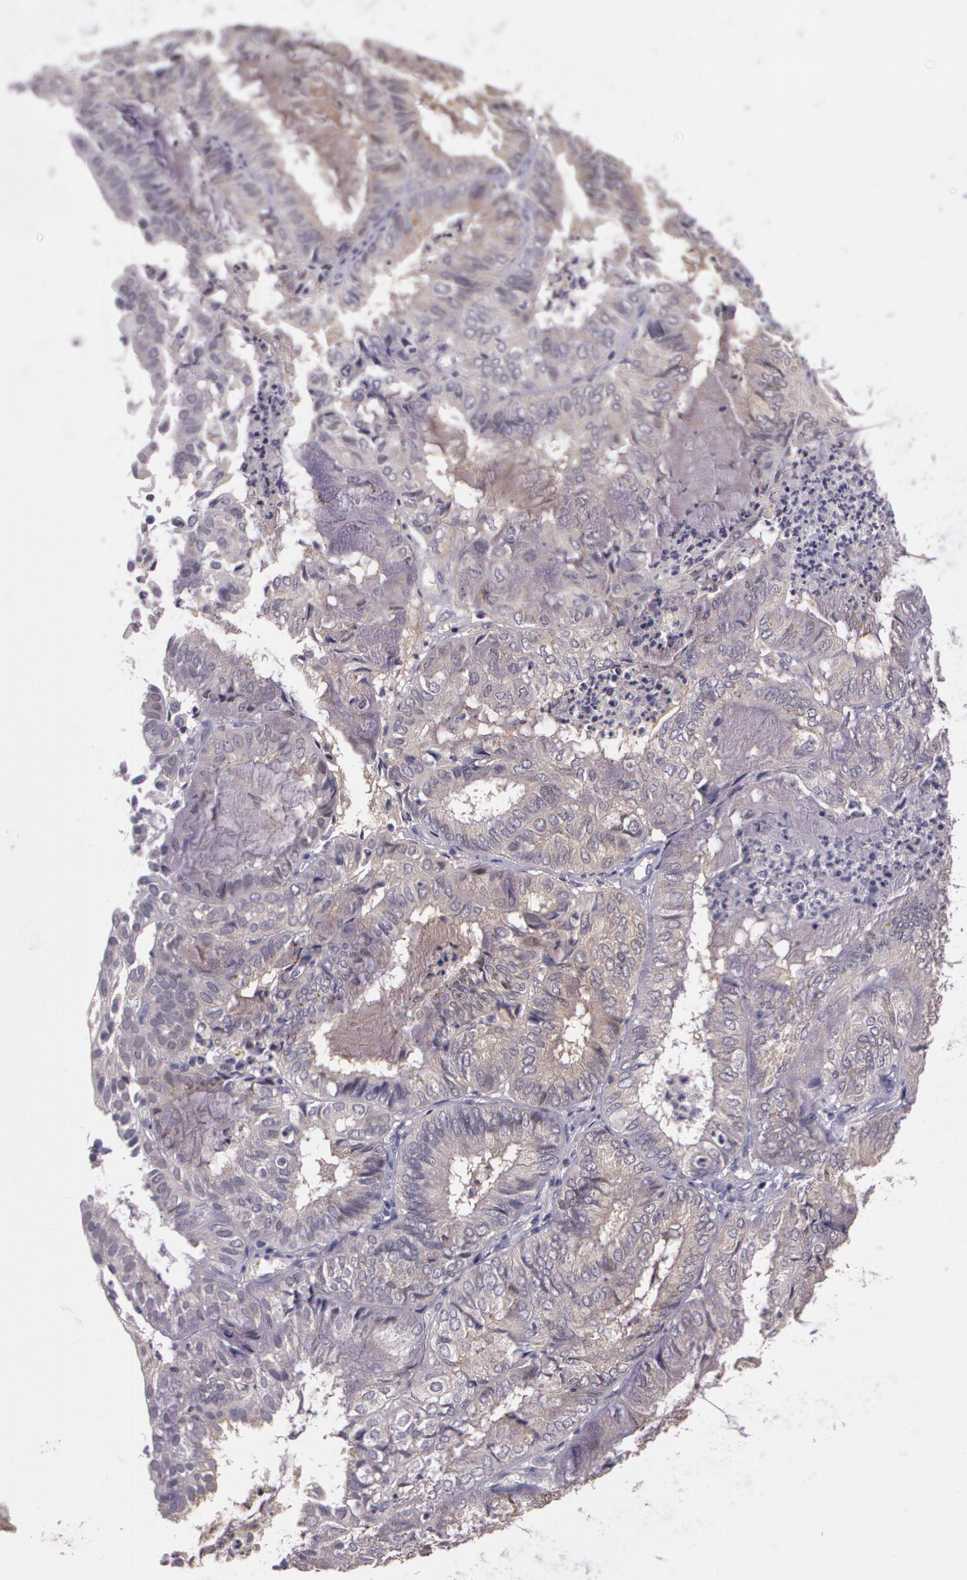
{"staining": {"intensity": "weak", "quantity": "25%-75%", "location": "cytoplasmic/membranous"}, "tissue": "endometrial cancer", "cell_type": "Tumor cells", "image_type": "cancer", "snomed": [{"axis": "morphology", "description": "Adenocarcinoma, NOS"}, {"axis": "topography", "description": "Endometrium"}], "caption": "Endometrial cancer (adenocarcinoma) stained with DAB (3,3'-diaminobenzidine) immunohistochemistry reveals low levels of weak cytoplasmic/membranous expression in about 25%-75% of tumor cells.", "gene": "G2E3", "patient": {"sex": "female", "age": 59}}